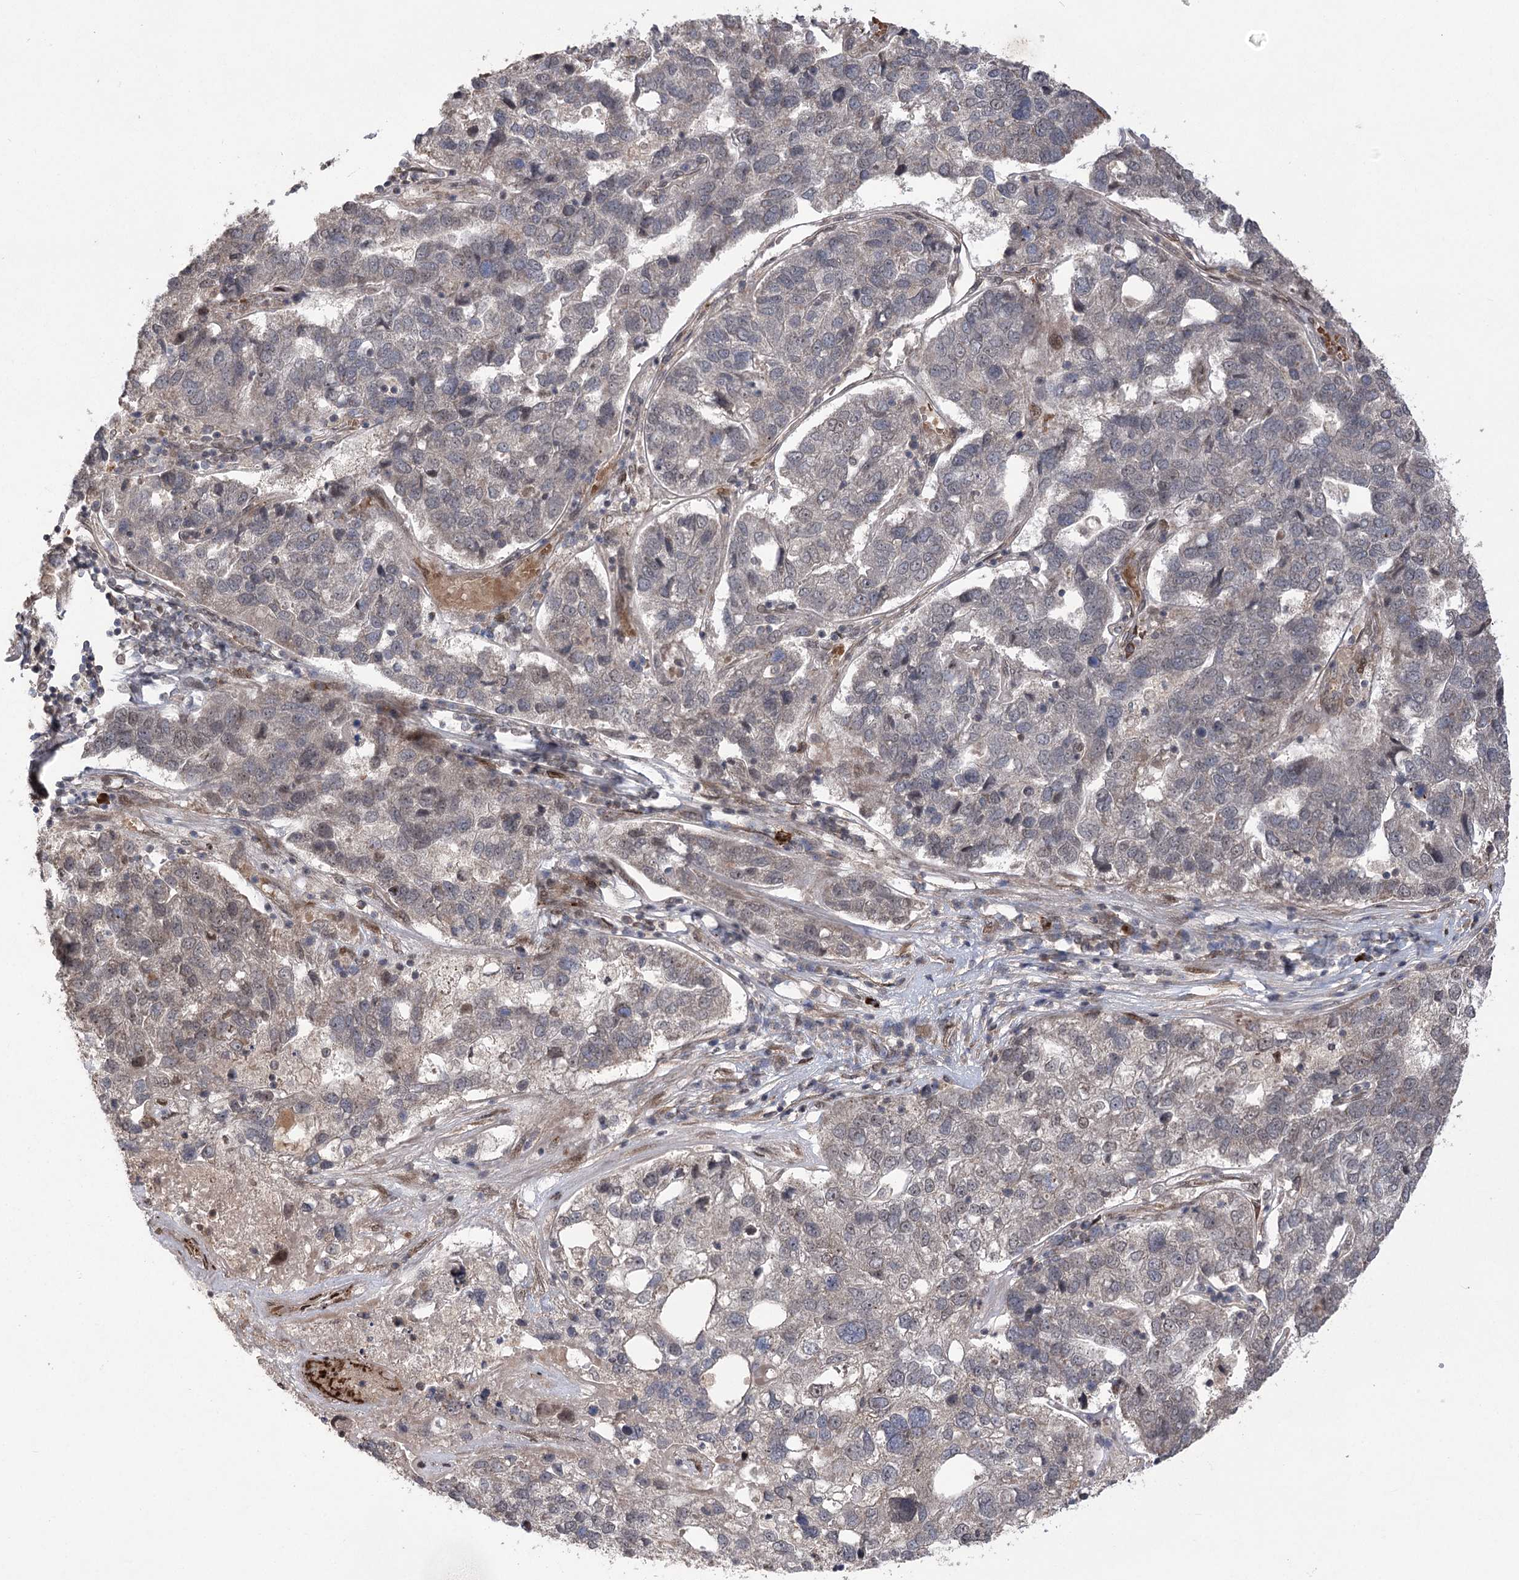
{"staining": {"intensity": "weak", "quantity": "<25%", "location": "cytoplasmic/membranous"}, "tissue": "pancreatic cancer", "cell_type": "Tumor cells", "image_type": "cancer", "snomed": [{"axis": "morphology", "description": "Adenocarcinoma, NOS"}, {"axis": "topography", "description": "Pancreas"}], "caption": "High magnification brightfield microscopy of pancreatic cancer (adenocarcinoma) stained with DAB (brown) and counterstained with hematoxylin (blue): tumor cells show no significant expression. The staining was performed using DAB to visualize the protein expression in brown, while the nuclei were stained in blue with hematoxylin (Magnification: 20x).", "gene": "TENM2", "patient": {"sex": "female", "age": 61}}